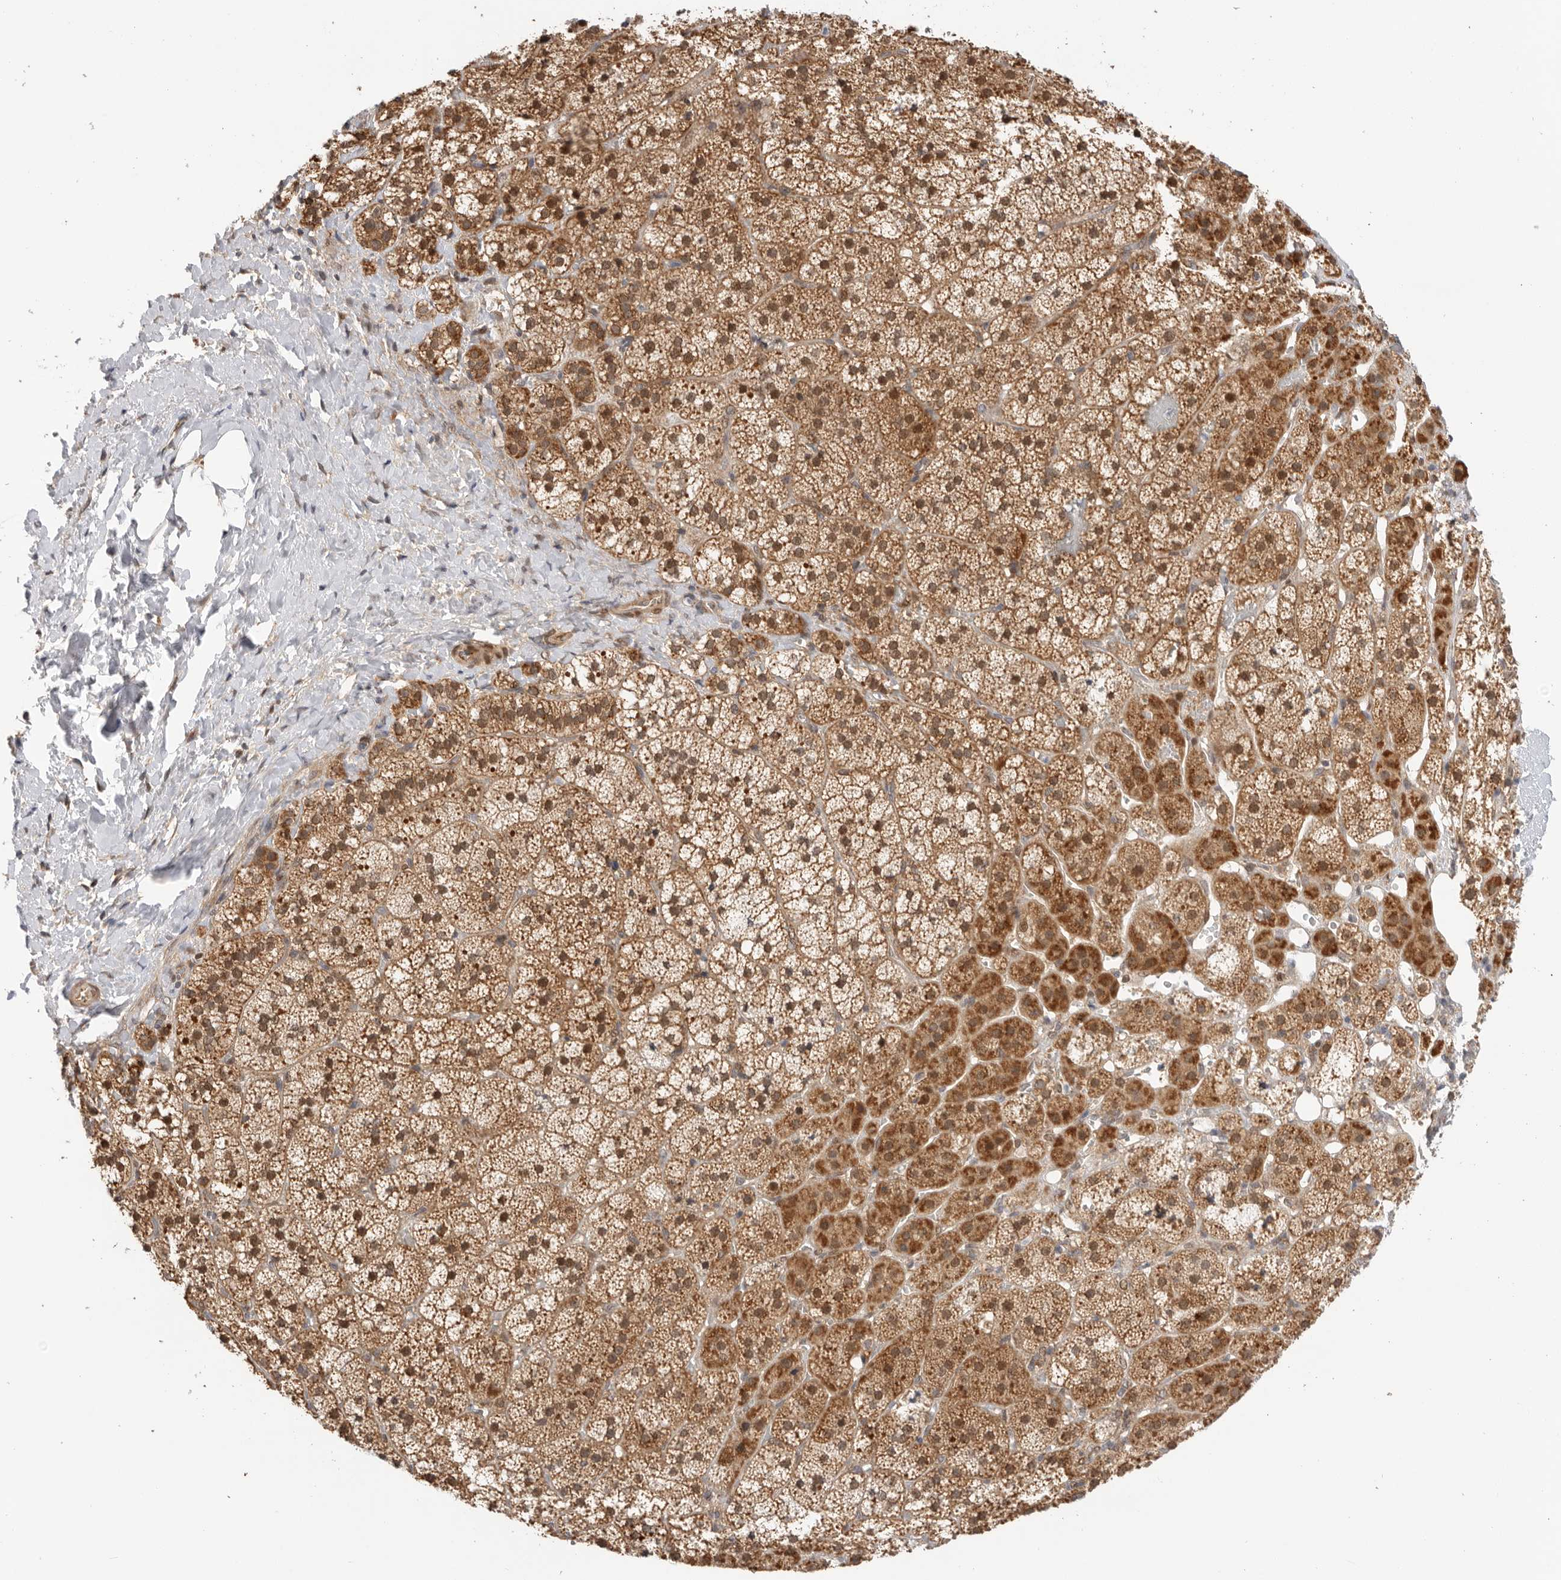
{"staining": {"intensity": "strong", "quantity": ">75%", "location": "cytoplasmic/membranous,nuclear"}, "tissue": "adrenal gland", "cell_type": "Glandular cells", "image_type": "normal", "snomed": [{"axis": "morphology", "description": "Normal tissue, NOS"}, {"axis": "topography", "description": "Adrenal gland"}], "caption": "Protein expression analysis of normal adrenal gland exhibits strong cytoplasmic/membranous,nuclear expression in about >75% of glandular cells.", "gene": "DCAF8", "patient": {"sex": "female", "age": 44}}